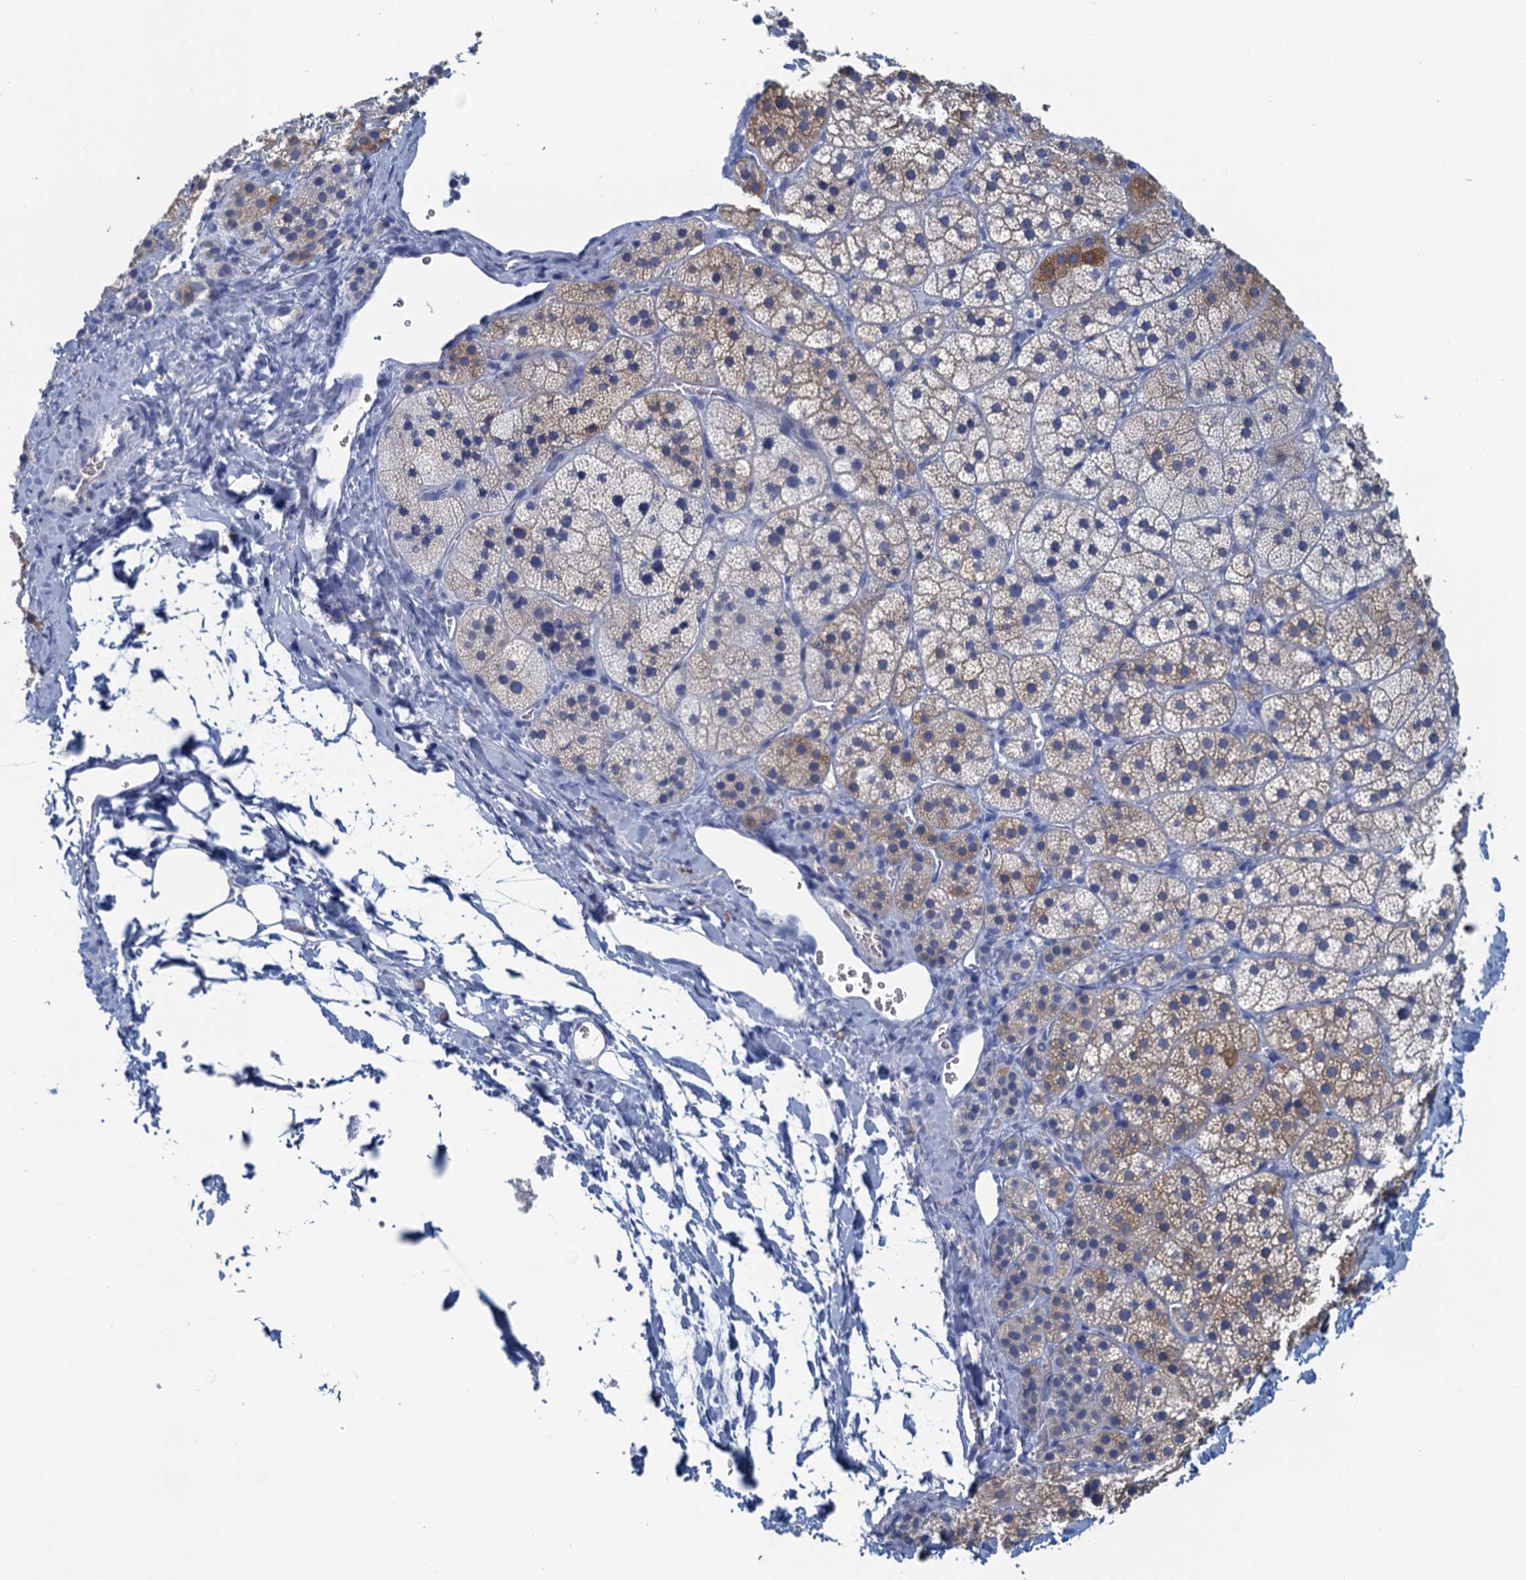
{"staining": {"intensity": "moderate", "quantity": "<25%", "location": "cytoplasmic/membranous"}, "tissue": "adrenal gland", "cell_type": "Glandular cells", "image_type": "normal", "snomed": [{"axis": "morphology", "description": "Normal tissue, NOS"}, {"axis": "topography", "description": "Adrenal gland"}], "caption": "Protein expression analysis of unremarkable adrenal gland displays moderate cytoplasmic/membranous staining in approximately <25% of glandular cells.", "gene": "CYP51A1", "patient": {"sex": "female", "age": 44}}